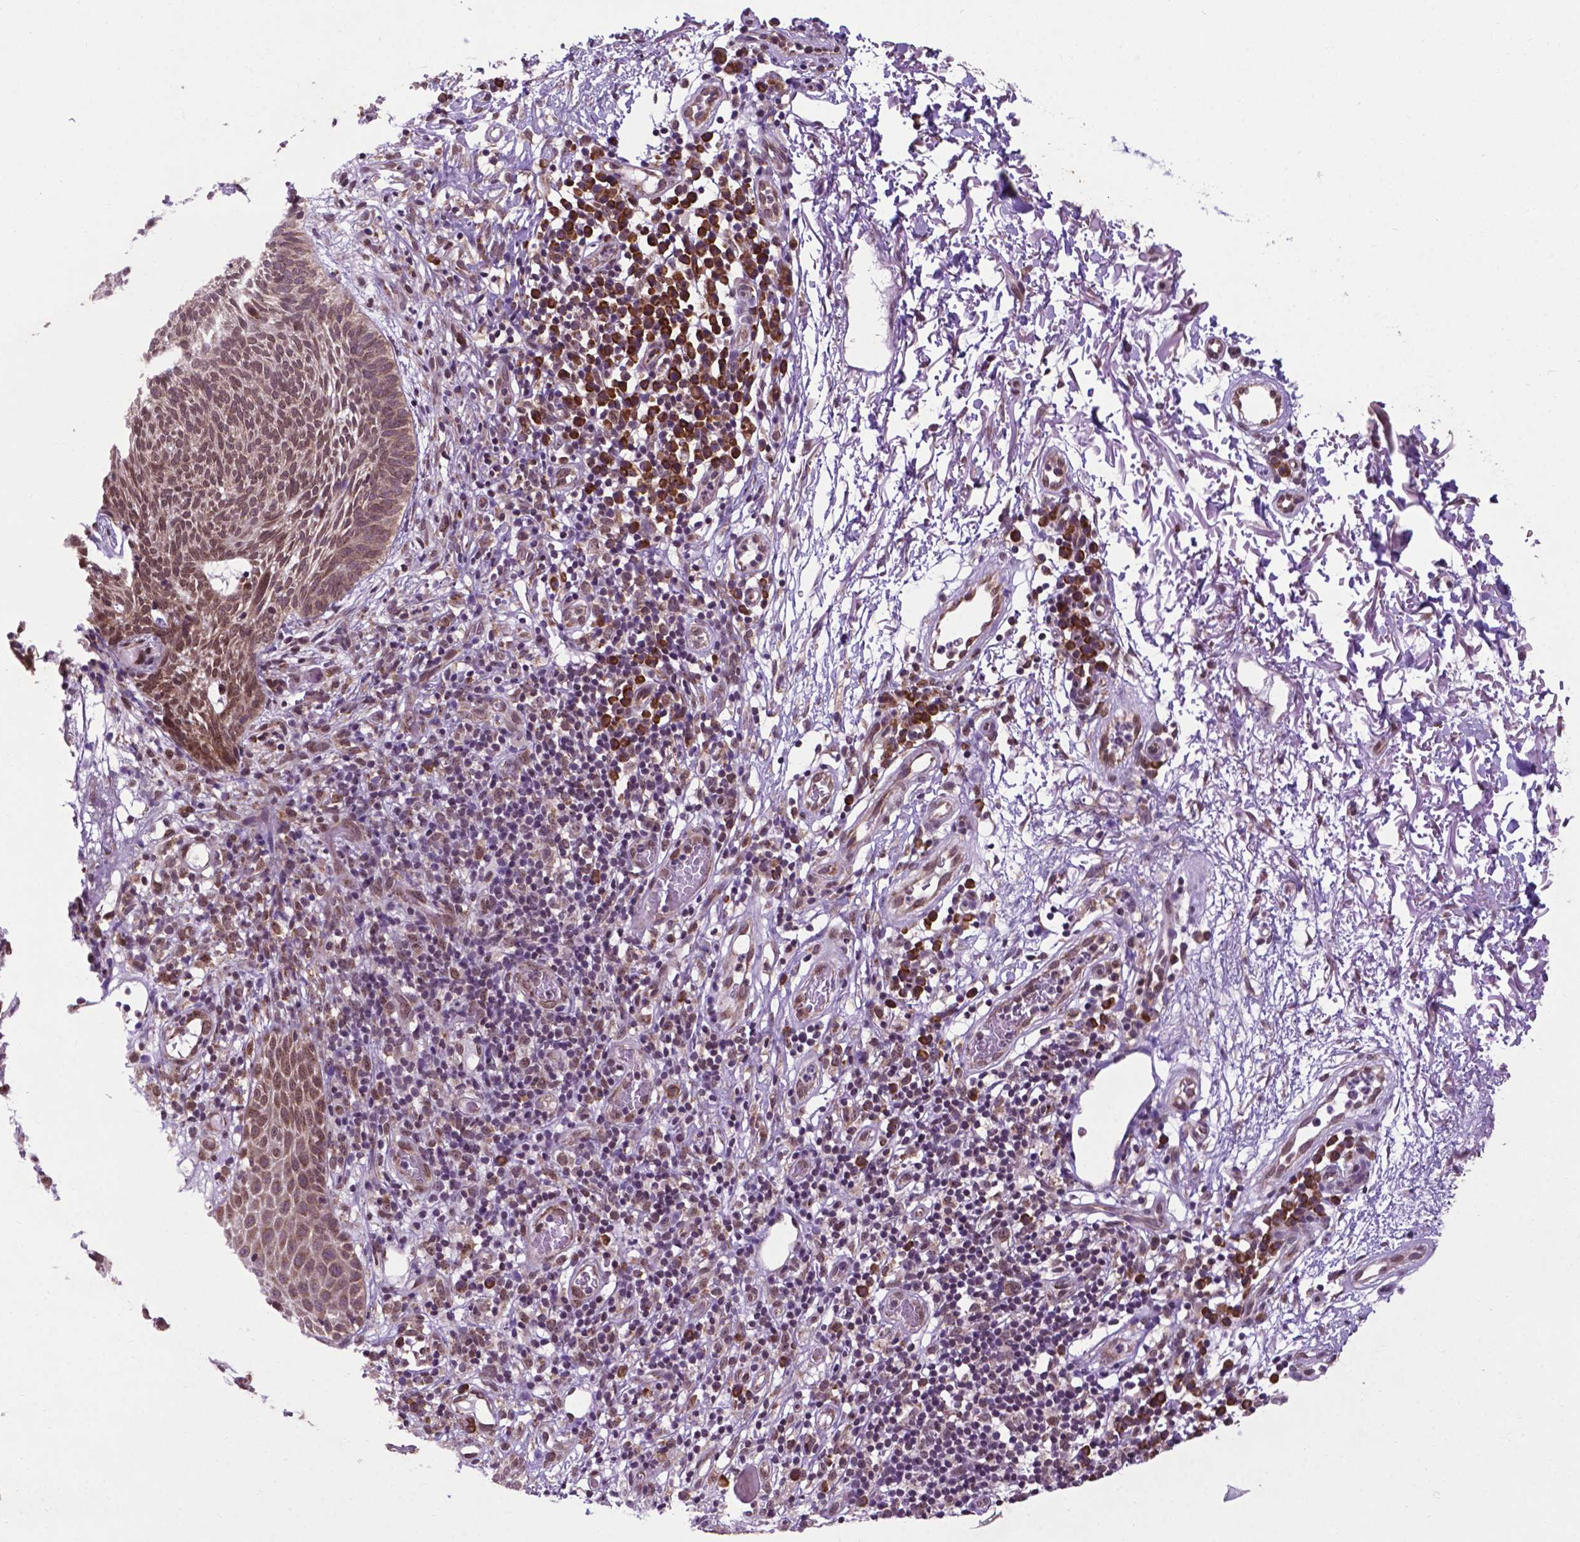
{"staining": {"intensity": "moderate", "quantity": ">75%", "location": "cytoplasmic/membranous,nuclear"}, "tissue": "skin cancer", "cell_type": "Tumor cells", "image_type": "cancer", "snomed": [{"axis": "morphology", "description": "Normal tissue, NOS"}, {"axis": "morphology", "description": "Basal cell carcinoma"}, {"axis": "topography", "description": "Skin"}], "caption": "High-magnification brightfield microscopy of skin cancer stained with DAB (brown) and counterstained with hematoxylin (blue). tumor cells exhibit moderate cytoplasmic/membranous and nuclear expression is identified in approximately>75% of cells.", "gene": "WDR83OS", "patient": {"sex": "male", "age": 68}}